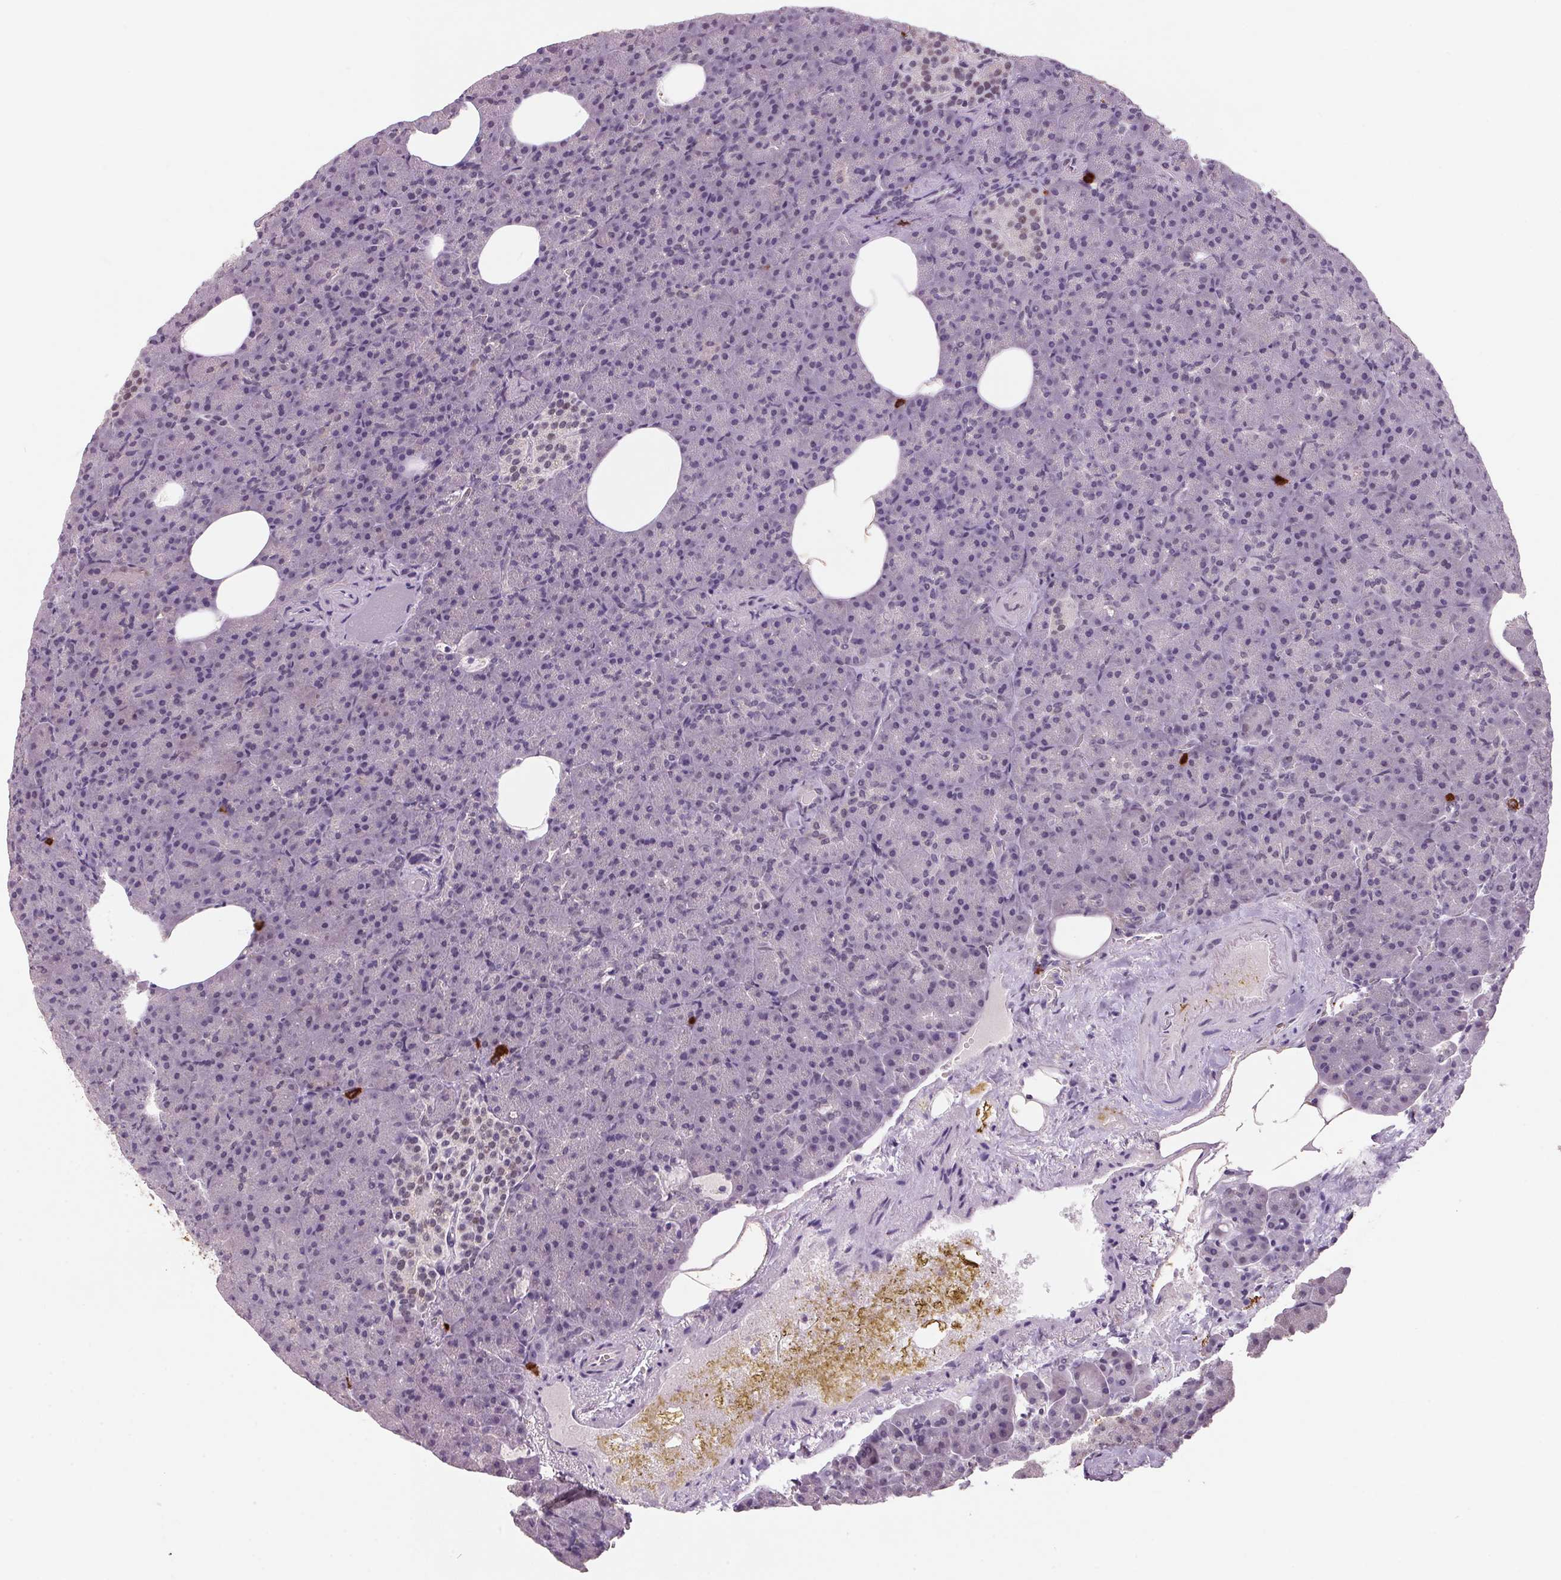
{"staining": {"intensity": "weak", "quantity": "<25%", "location": "nuclear"}, "tissue": "pancreas", "cell_type": "Exocrine glandular cells", "image_type": "normal", "snomed": [{"axis": "morphology", "description": "Normal tissue, NOS"}, {"axis": "topography", "description": "Pancreas"}], "caption": "Image shows no significant protein positivity in exocrine glandular cells of normal pancreas.", "gene": "ZBTB4", "patient": {"sex": "female", "age": 74}}